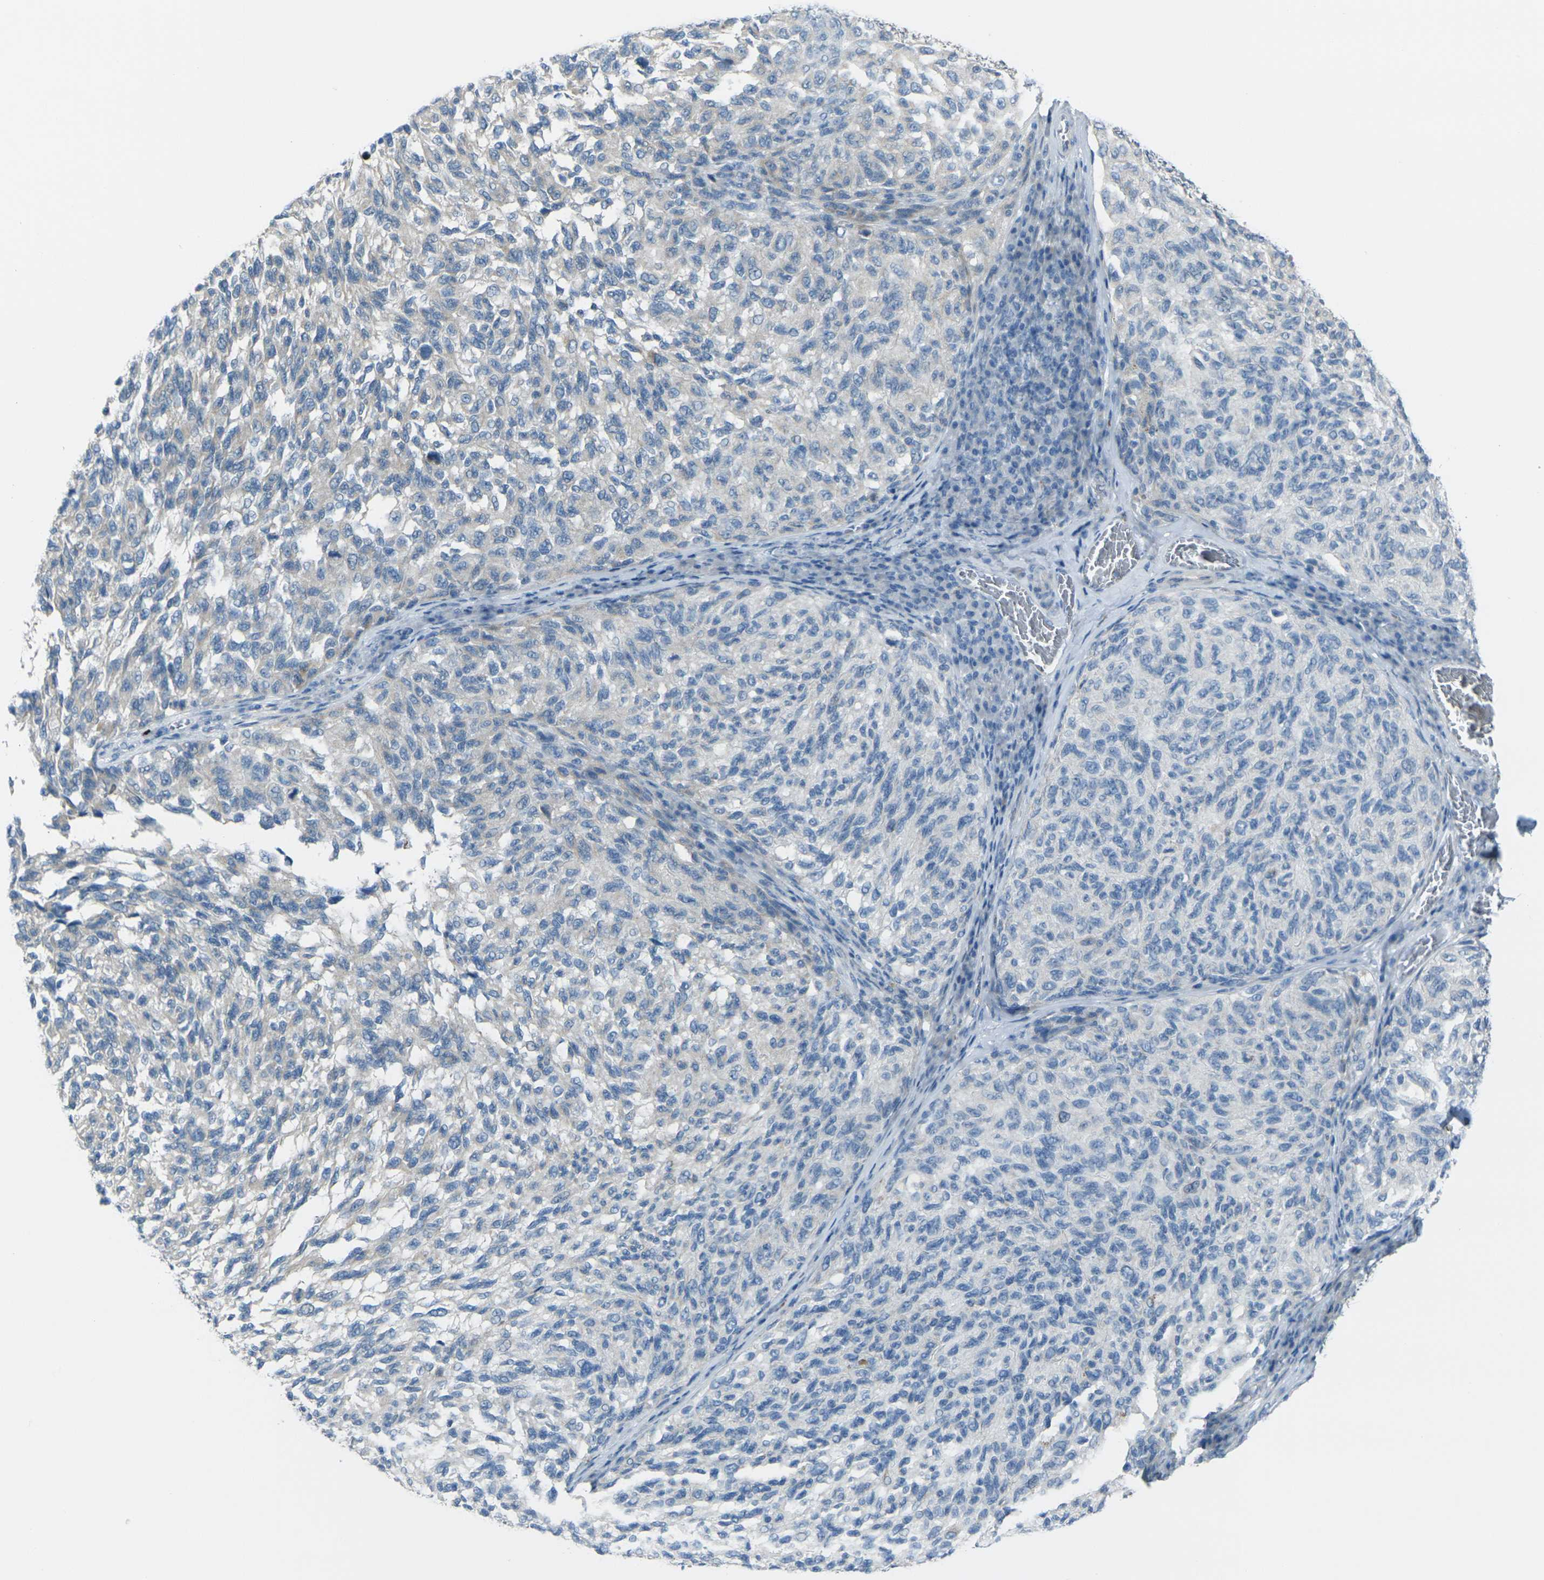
{"staining": {"intensity": "negative", "quantity": "none", "location": "none"}, "tissue": "melanoma", "cell_type": "Tumor cells", "image_type": "cancer", "snomed": [{"axis": "morphology", "description": "Malignant melanoma, NOS"}, {"axis": "topography", "description": "Skin"}], "caption": "Immunohistochemistry micrograph of neoplastic tissue: human melanoma stained with DAB (3,3'-diaminobenzidine) exhibits no significant protein expression in tumor cells.", "gene": "ANKRD46", "patient": {"sex": "female", "age": 73}}